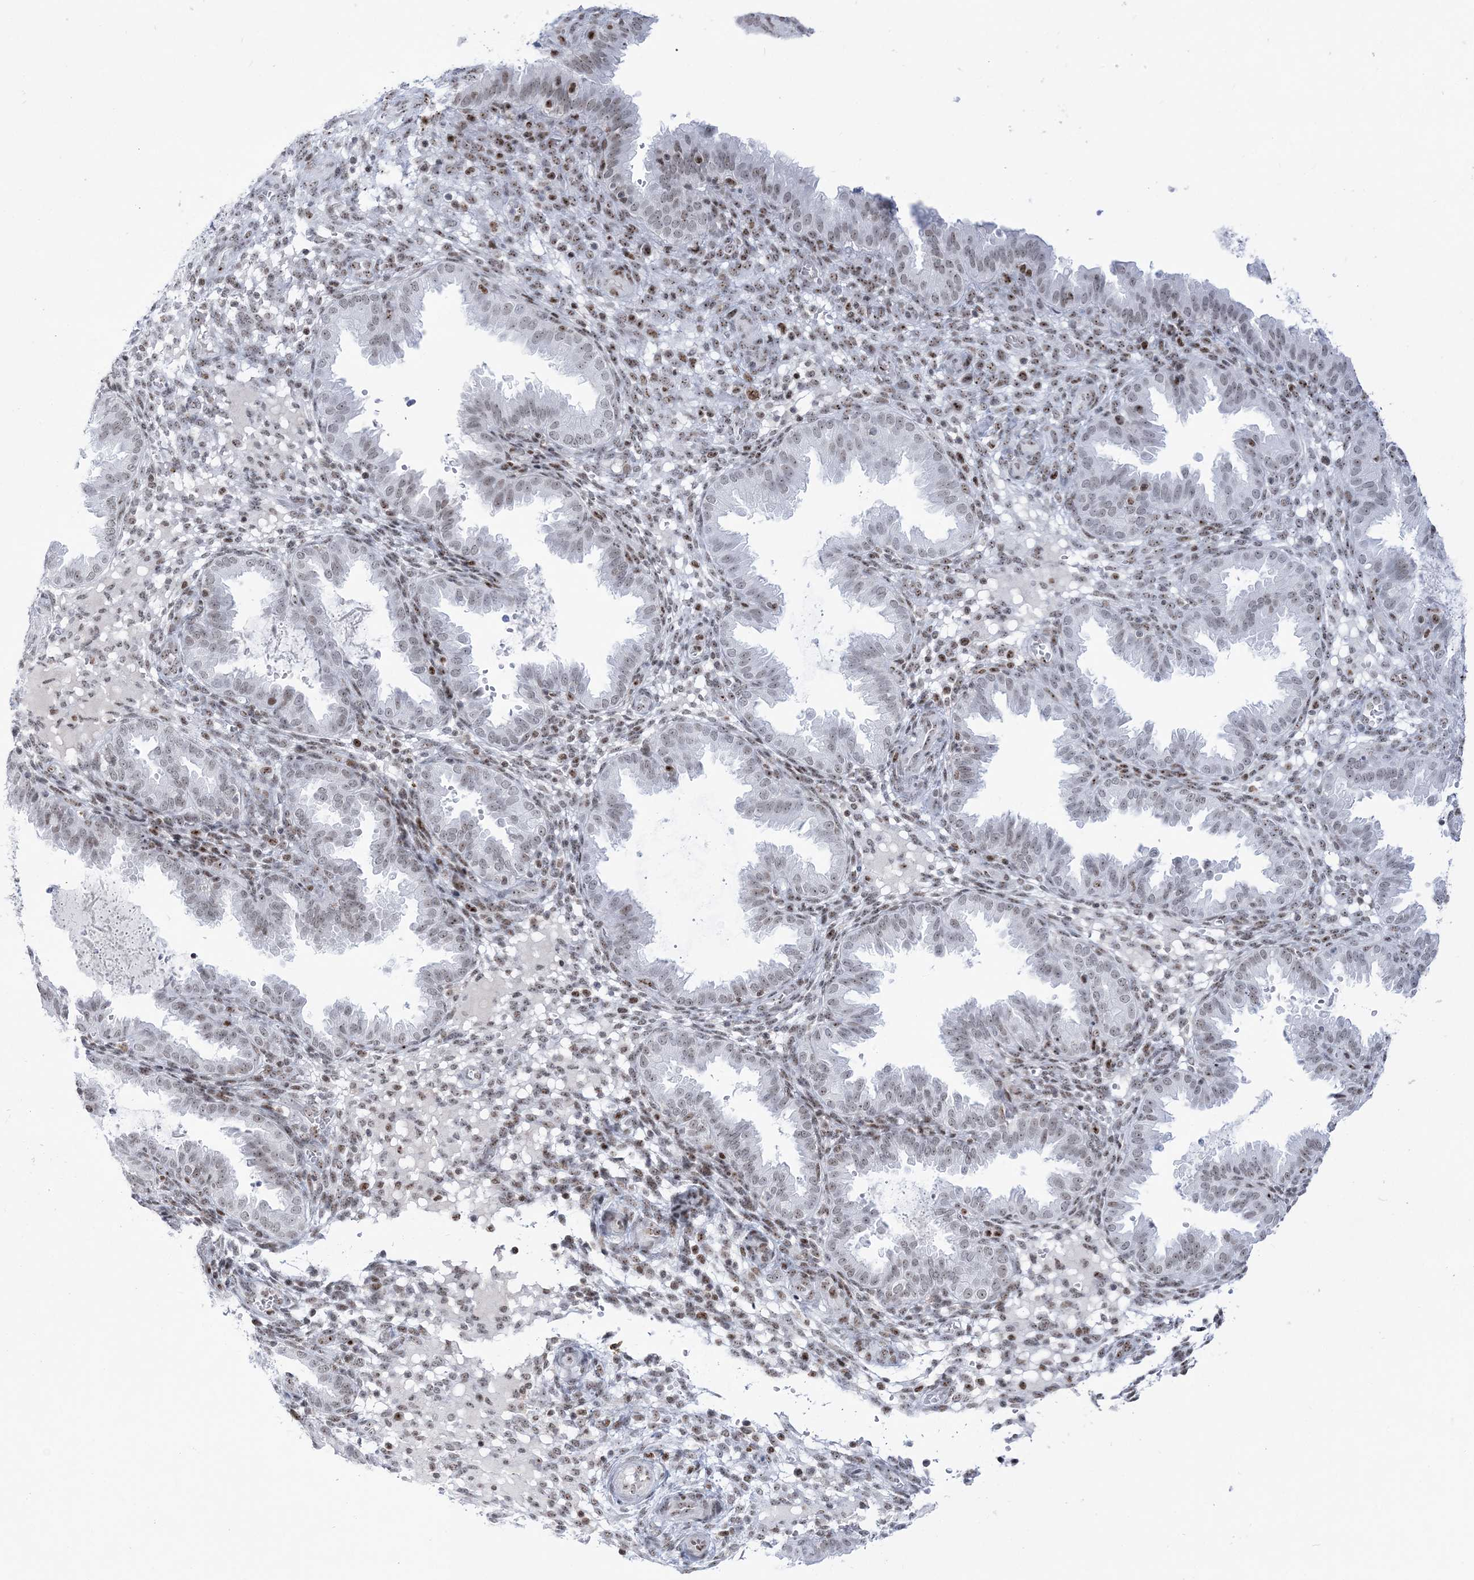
{"staining": {"intensity": "weak", "quantity": "<25%", "location": "nuclear"}, "tissue": "endometrium", "cell_type": "Cells in endometrial stroma", "image_type": "normal", "snomed": [{"axis": "morphology", "description": "Normal tissue, NOS"}, {"axis": "topography", "description": "Endometrium"}], "caption": "Immunohistochemistry (IHC) photomicrograph of benign endometrium: human endometrium stained with DAB (3,3'-diaminobenzidine) shows no significant protein positivity in cells in endometrial stroma. (Brightfield microscopy of DAB (3,3'-diaminobenzidine) immunohistochemistry at high magnification).", "gene": "DDX21", "patient": {"sex": "female", "age": 33}}